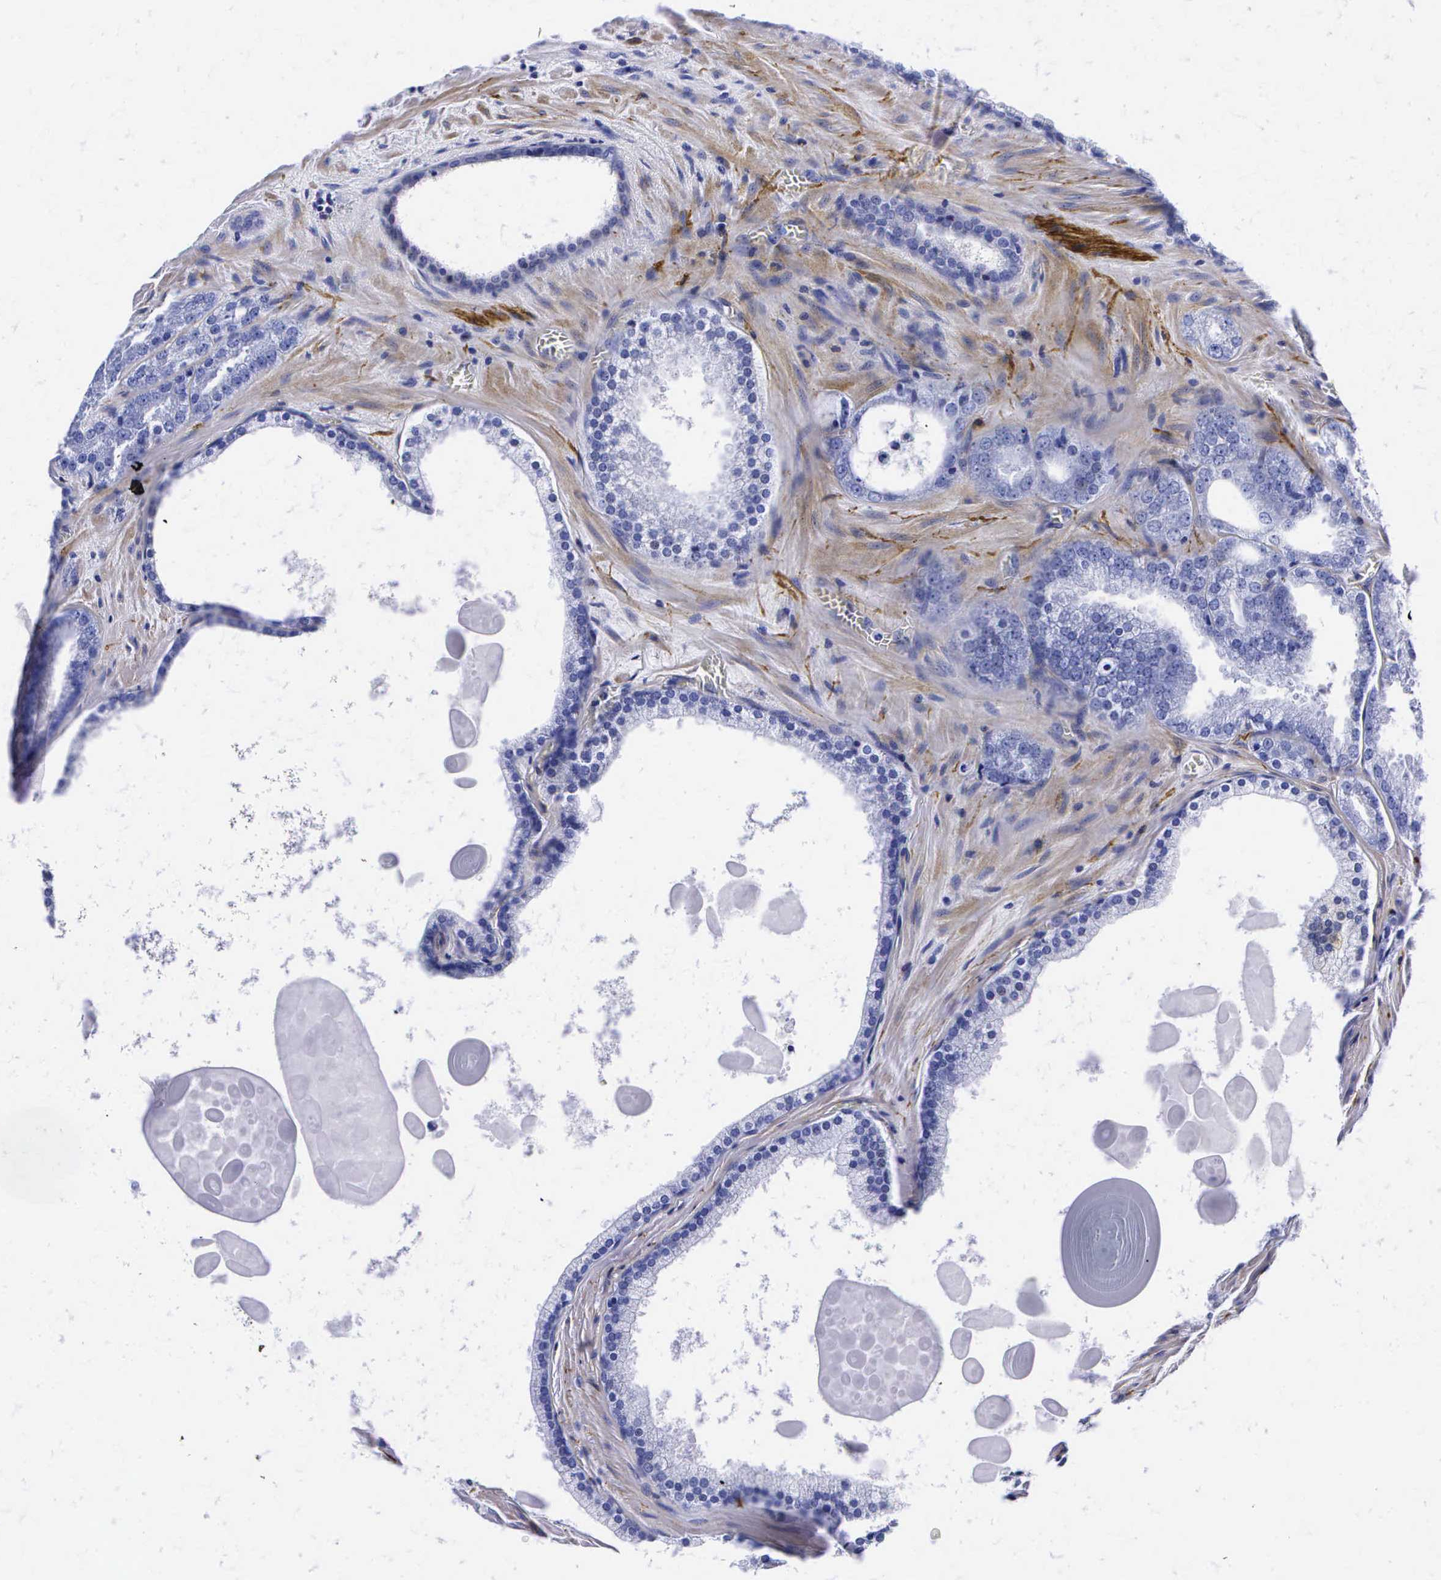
{"staining": {"intensity": "negative", "quantity": "none", "location": "none"}, "tissue": "prostate cancer", "cell_type": "Tumor cells", "image_type": "cancer", "snomed": [{"axis": "morphology", "description": "Adenocarcinoma, Medium grade"}, {"axis": "topography", "description": "Prostate"}], "caption": "This is an immunohistochemistry (IHC) photomicrograph of prostate cancer. There is no staining in tumor cells.", "gene": "ENO2", "patient": {"sex": "male", "age": 60}}